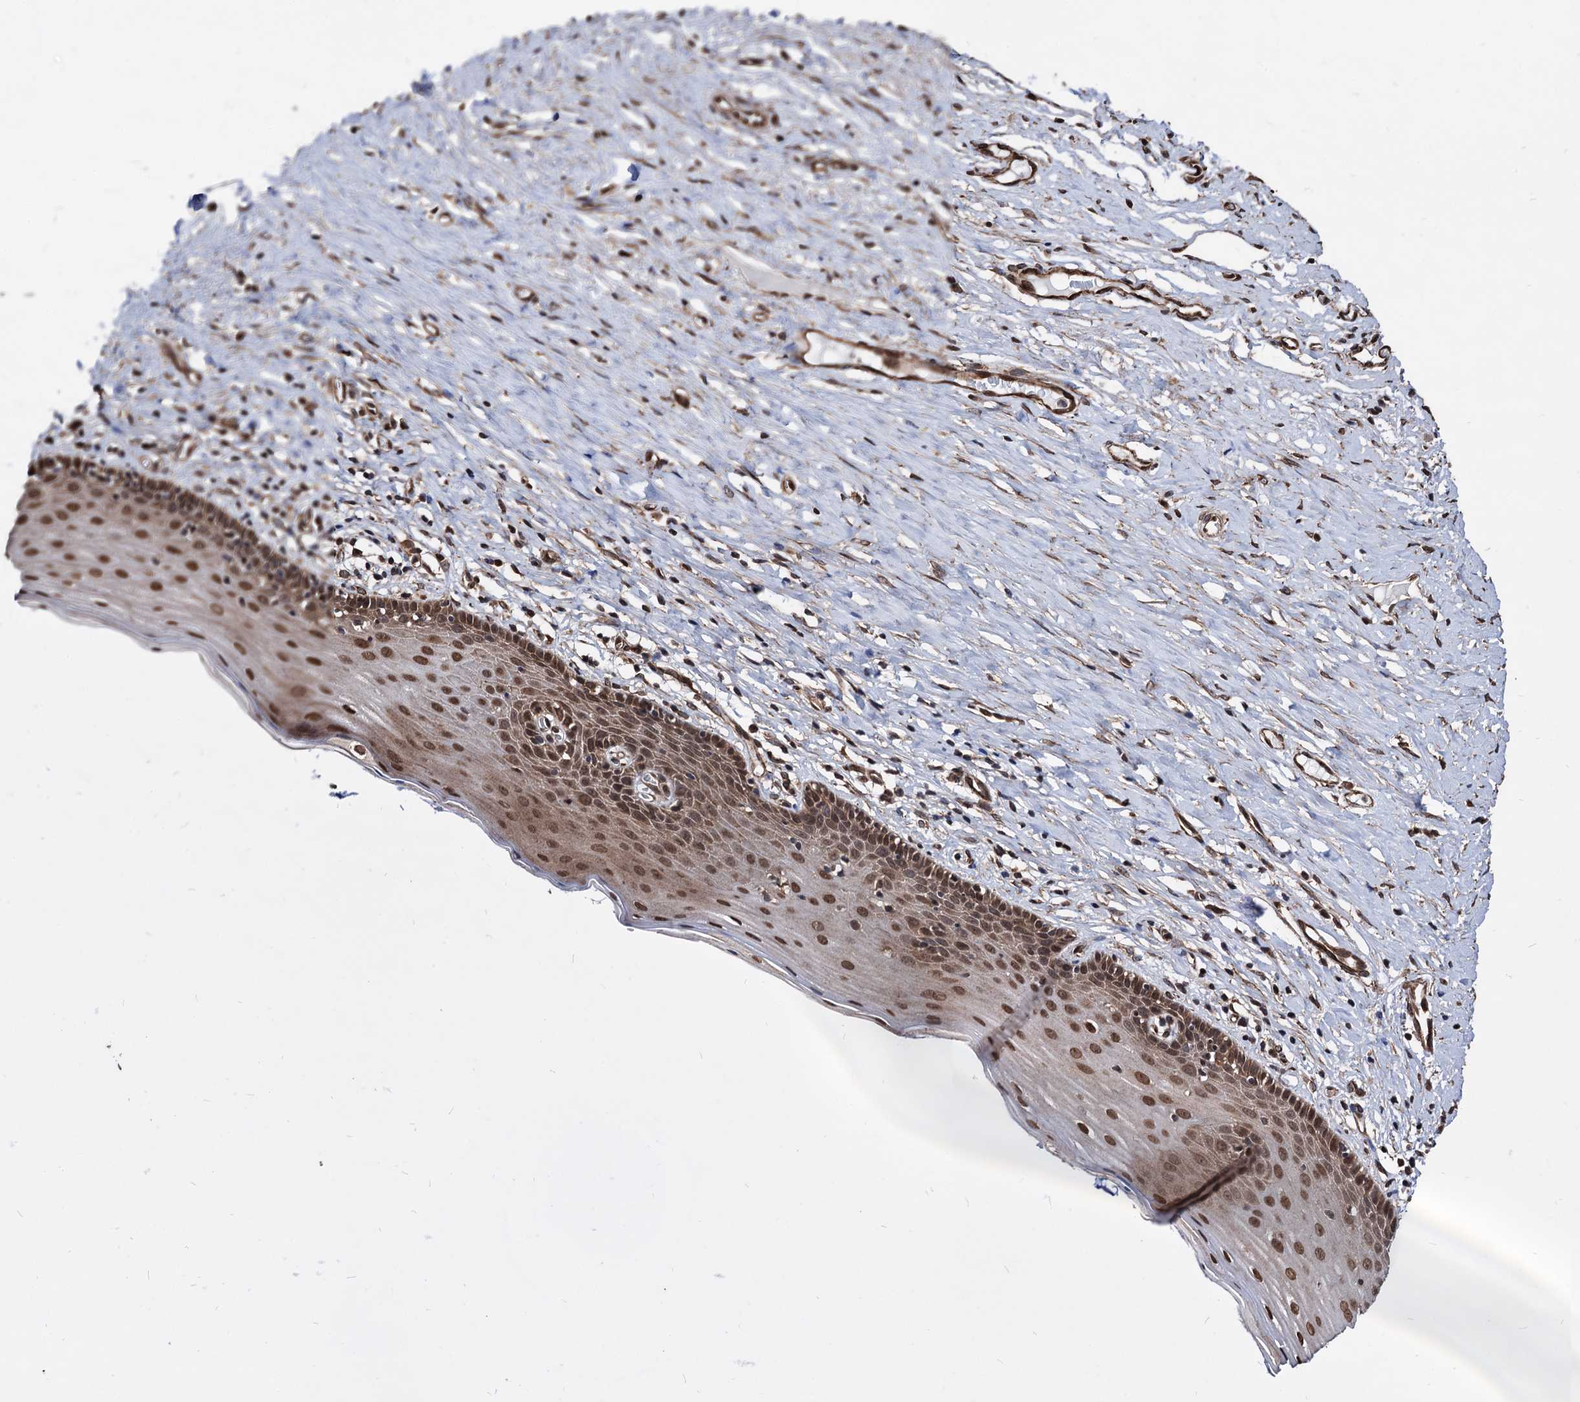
{"staining": {"intensity": "strong", "quantity": ">75%", "location": "cytoplasmic/membranous,nuclear"}, "tissue": "cervix", "cell_type": "Glandular cells", "image_type": "normal", "snomed": [{"axis": "morphology", "description": "Normal tissue, NOS"}, {"axis": "topography", "description": "Cervix"}], "caption": "Protein analysis of normal cervix demonstrates strong cytoplasmic/membranous,nuclear staining in approximately >75% of glandular cells. (Stains: DAB in brown, nuclei in blue, Microscopy: brightfield microscopy at high magnification).", "gene": "ANKRD12", "patient": {"sex": "female", "age": 42}}